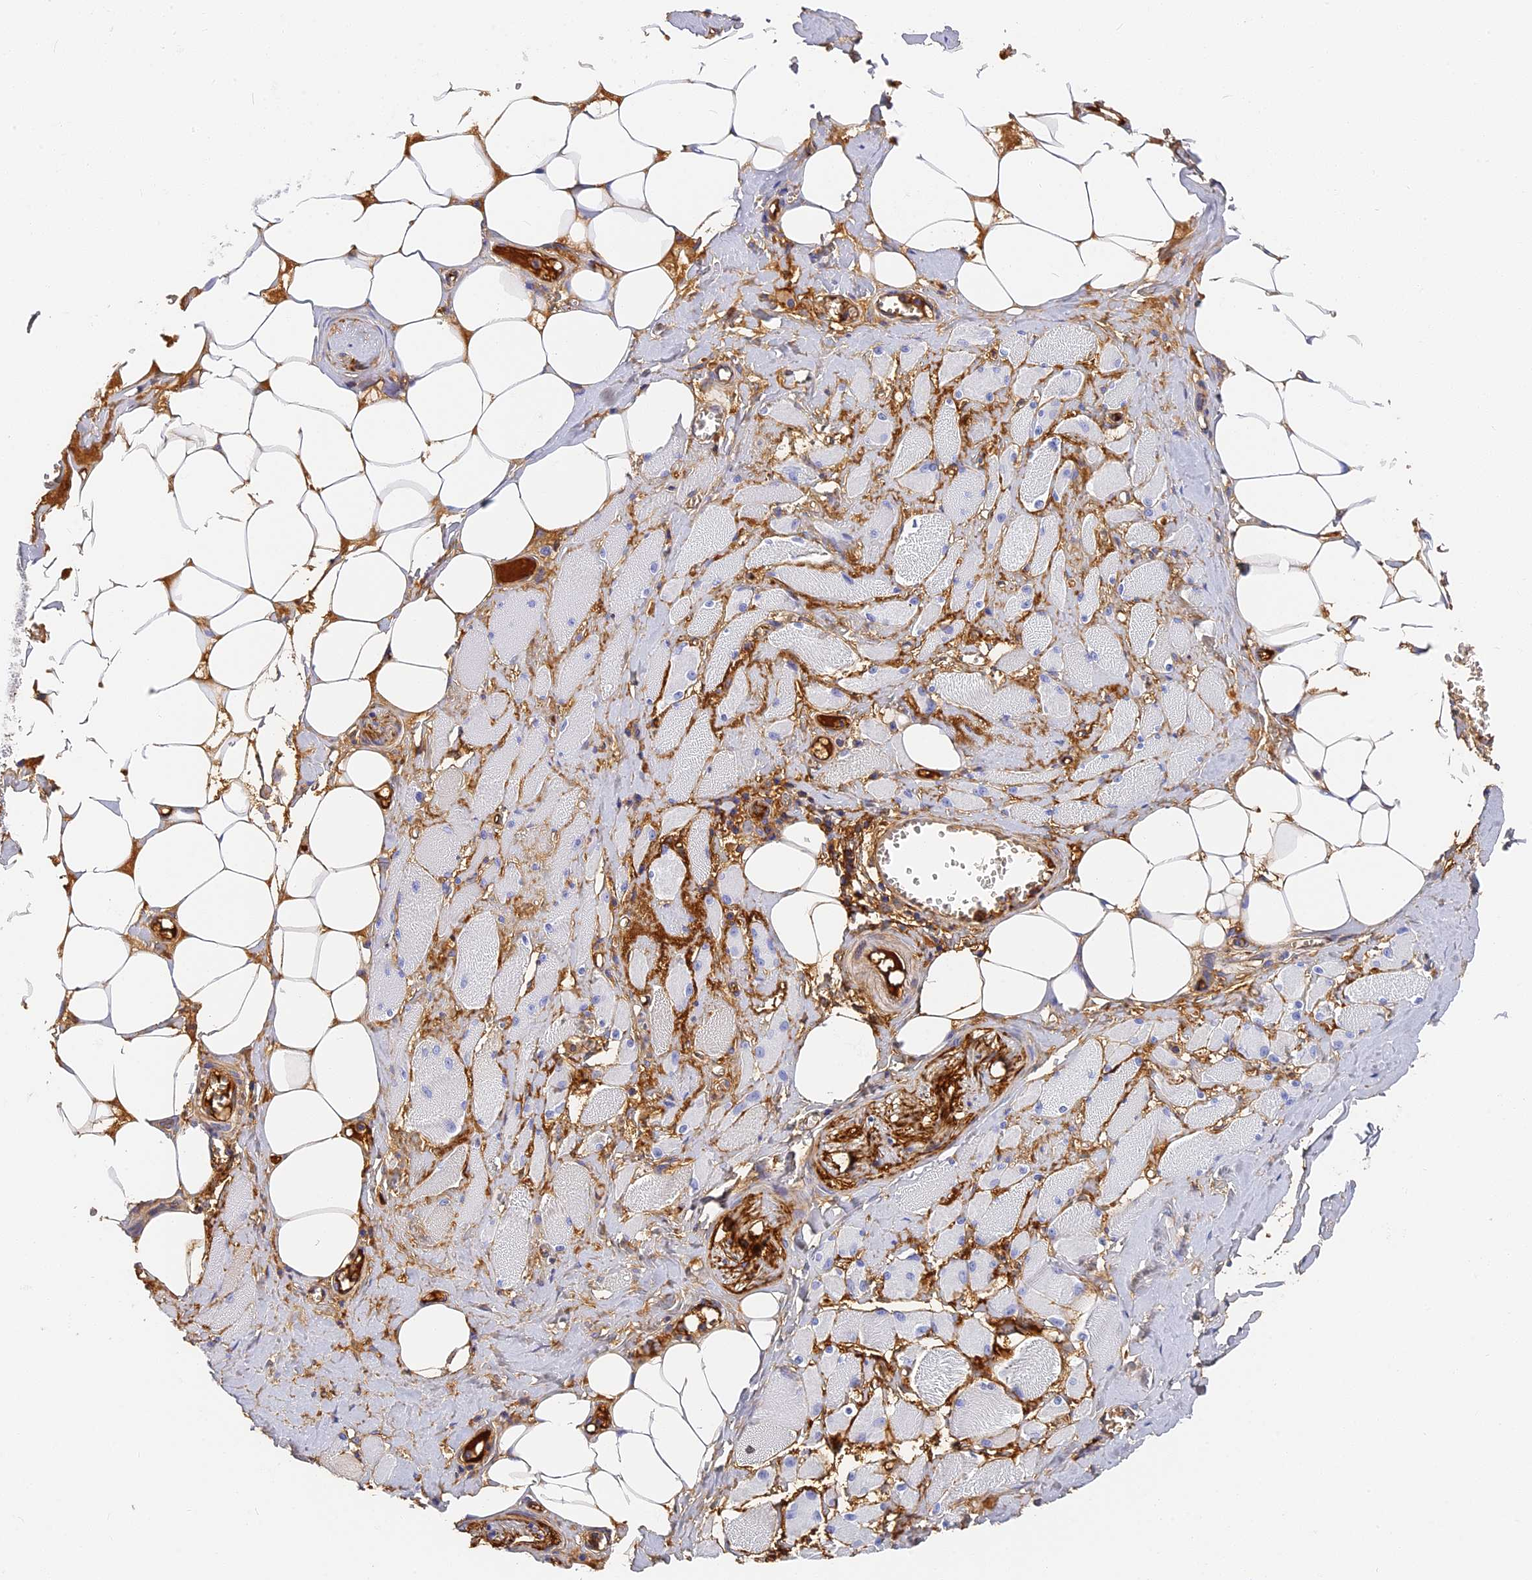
{"staining": {"intensity": "negative", "quantity": "none", "location": "none"}, "tissue": "skeletal muscle", "cell_type": "Myocytes", "image_type": "normal", "snomed": [{"axis": "morphology", "description": "Normal tissue, NOS"}, {"axis": "morphology", "description": "Basal cell carcinoma"}, {"axis": "topography", "description": "Skeletal muscle"}], "caption": "IHC histopathology image of benign human skeletal muscle stained for a protein (brown), which shows no staining in myocytes. The staining was performed using DAB (3,3'-diaminobenzidine) to visualize the protein expression in brown, while the nuclei were stained in blue with hematoxylin (Magnification: 20x).", "gene": "ITIH1", "patient": {"sex": "female", "age": 64}}